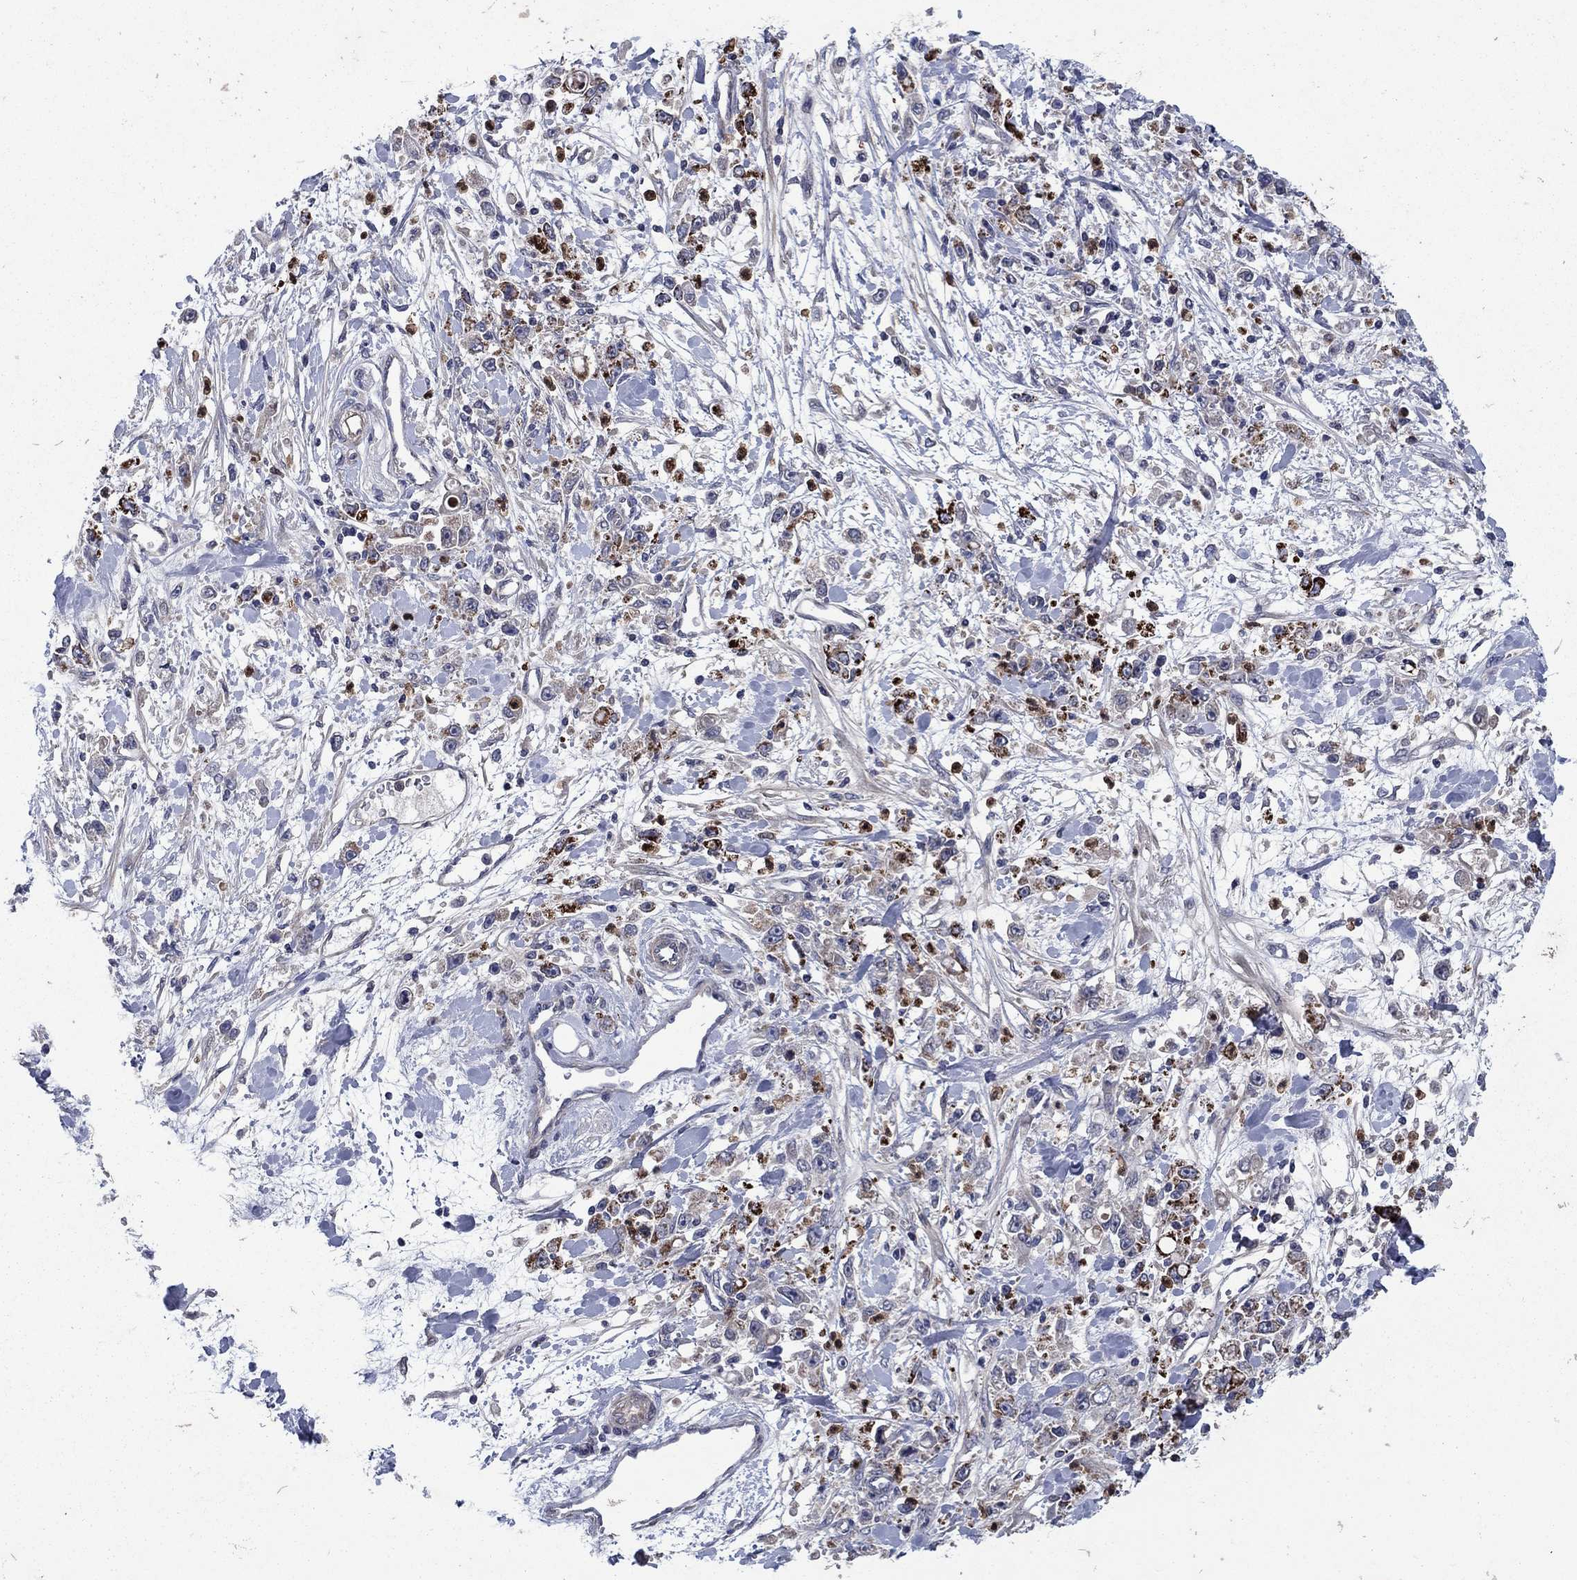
{"staining": {"intensity": "weak", "quantity": "<25%", "location": "cytoplasmic/membranous"}, "tissue": "stomach cancer", "cell_type": "Tumor cells", "image_type": "cancer", "snomed": [{"axis": "morphology", "description": "Adenocarcinoma, NOS"}, {"axis": "topography", "description": "Stomach"}], "caption": "There is no significant expression in tumor cells of adenocarcinoma (stomach).", "gene": "MSRB1", "patient": {"sex": "female", "age": 59}}